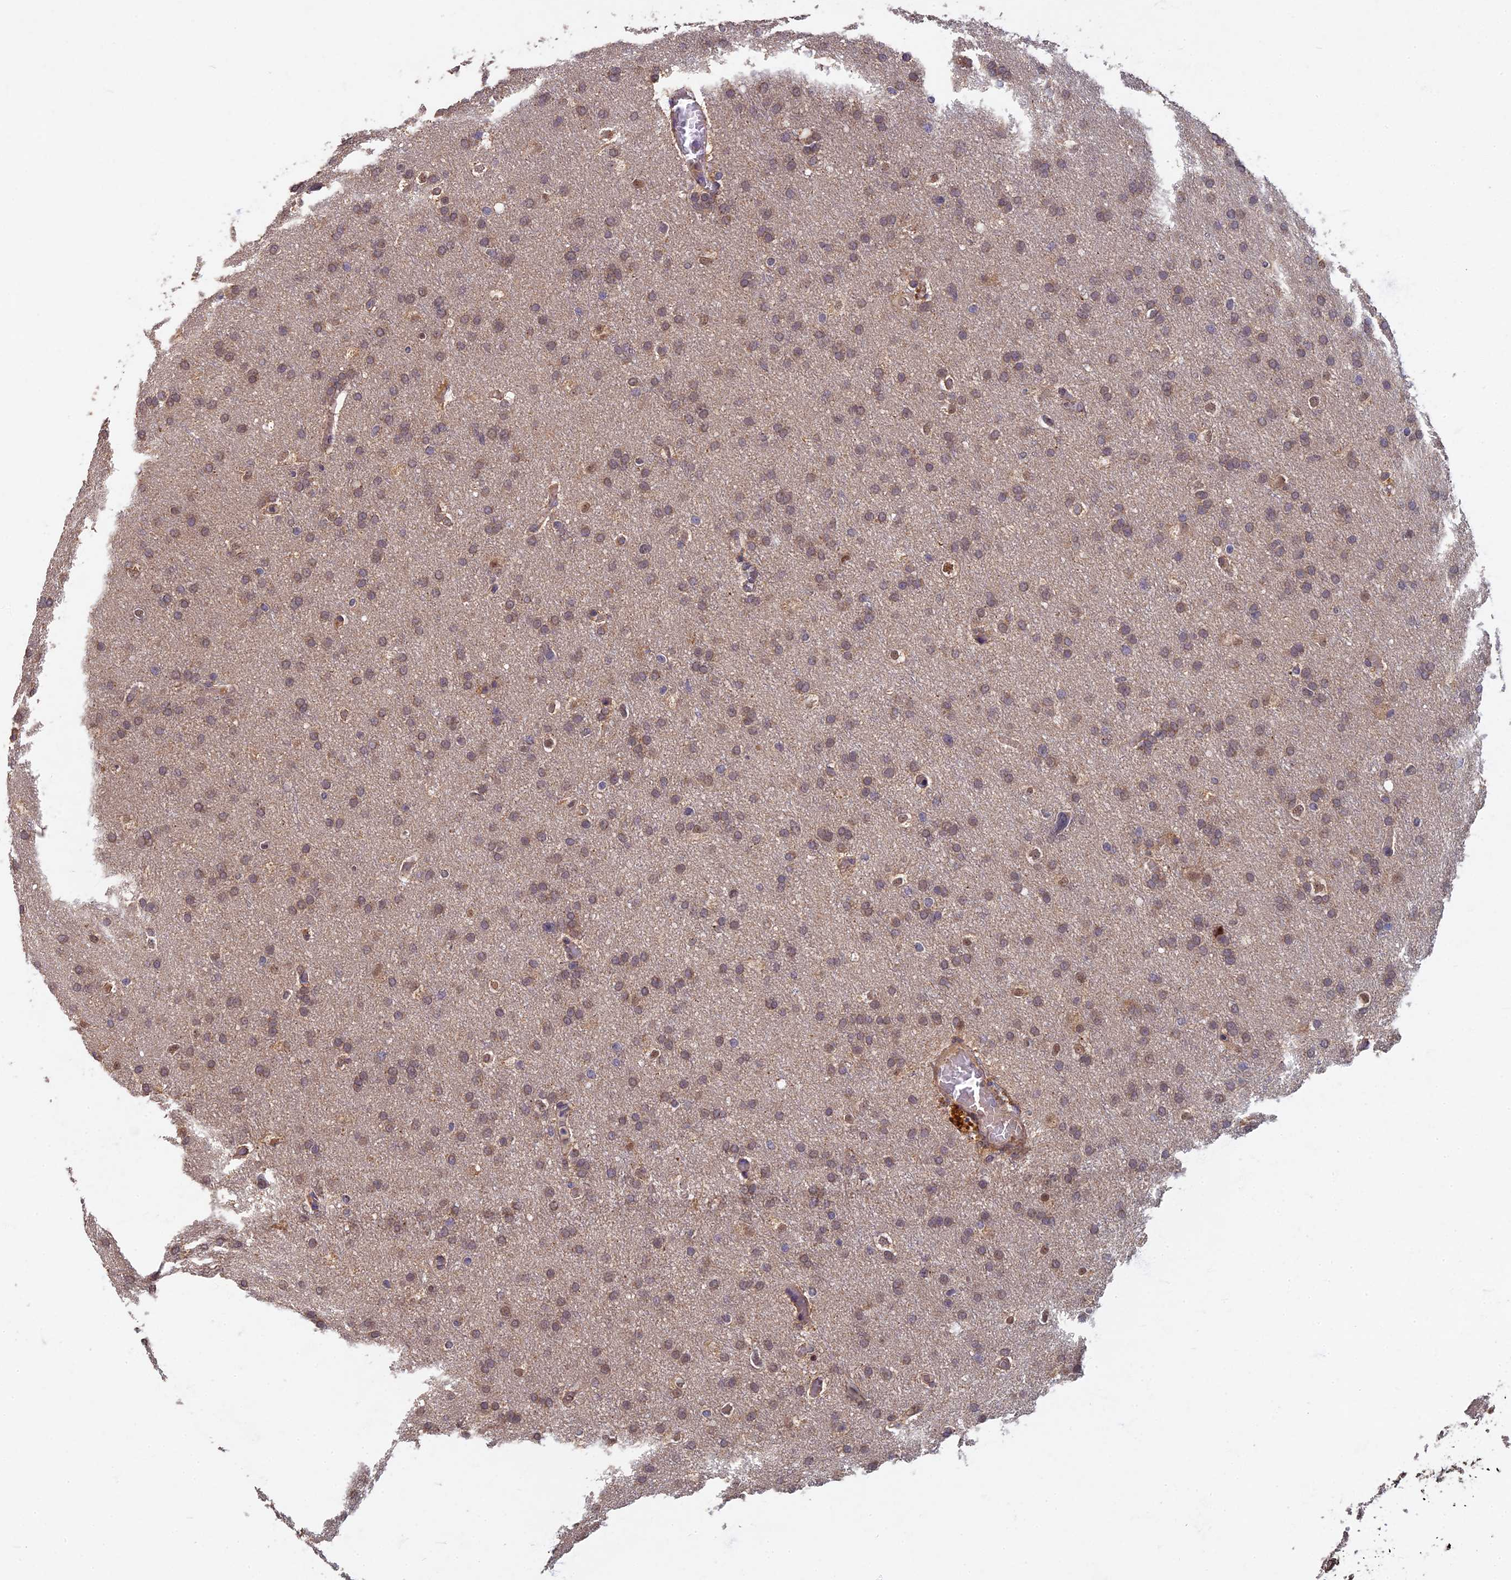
{"staining": {"intensity": "weak", "quantity": "25%-75%", "location": "cytoplasmic/membranous"}, "tissue": "glioma", "cell_type": "Tumor cells", "image_type": "cancer", "snomed": [{"axis": "morphology", "description": "Glioma, malignant, High grade"}, {"axis": "topography", "description": "Cerebral cortex"}], "caption": "Protein expression analysis of human glioma reveals weak cytoplasmic/membranous expression in approximately 25%-75% of tumor cells.", "gene": "RSPH3", "patient": {"sex": "female", "age": 36}}